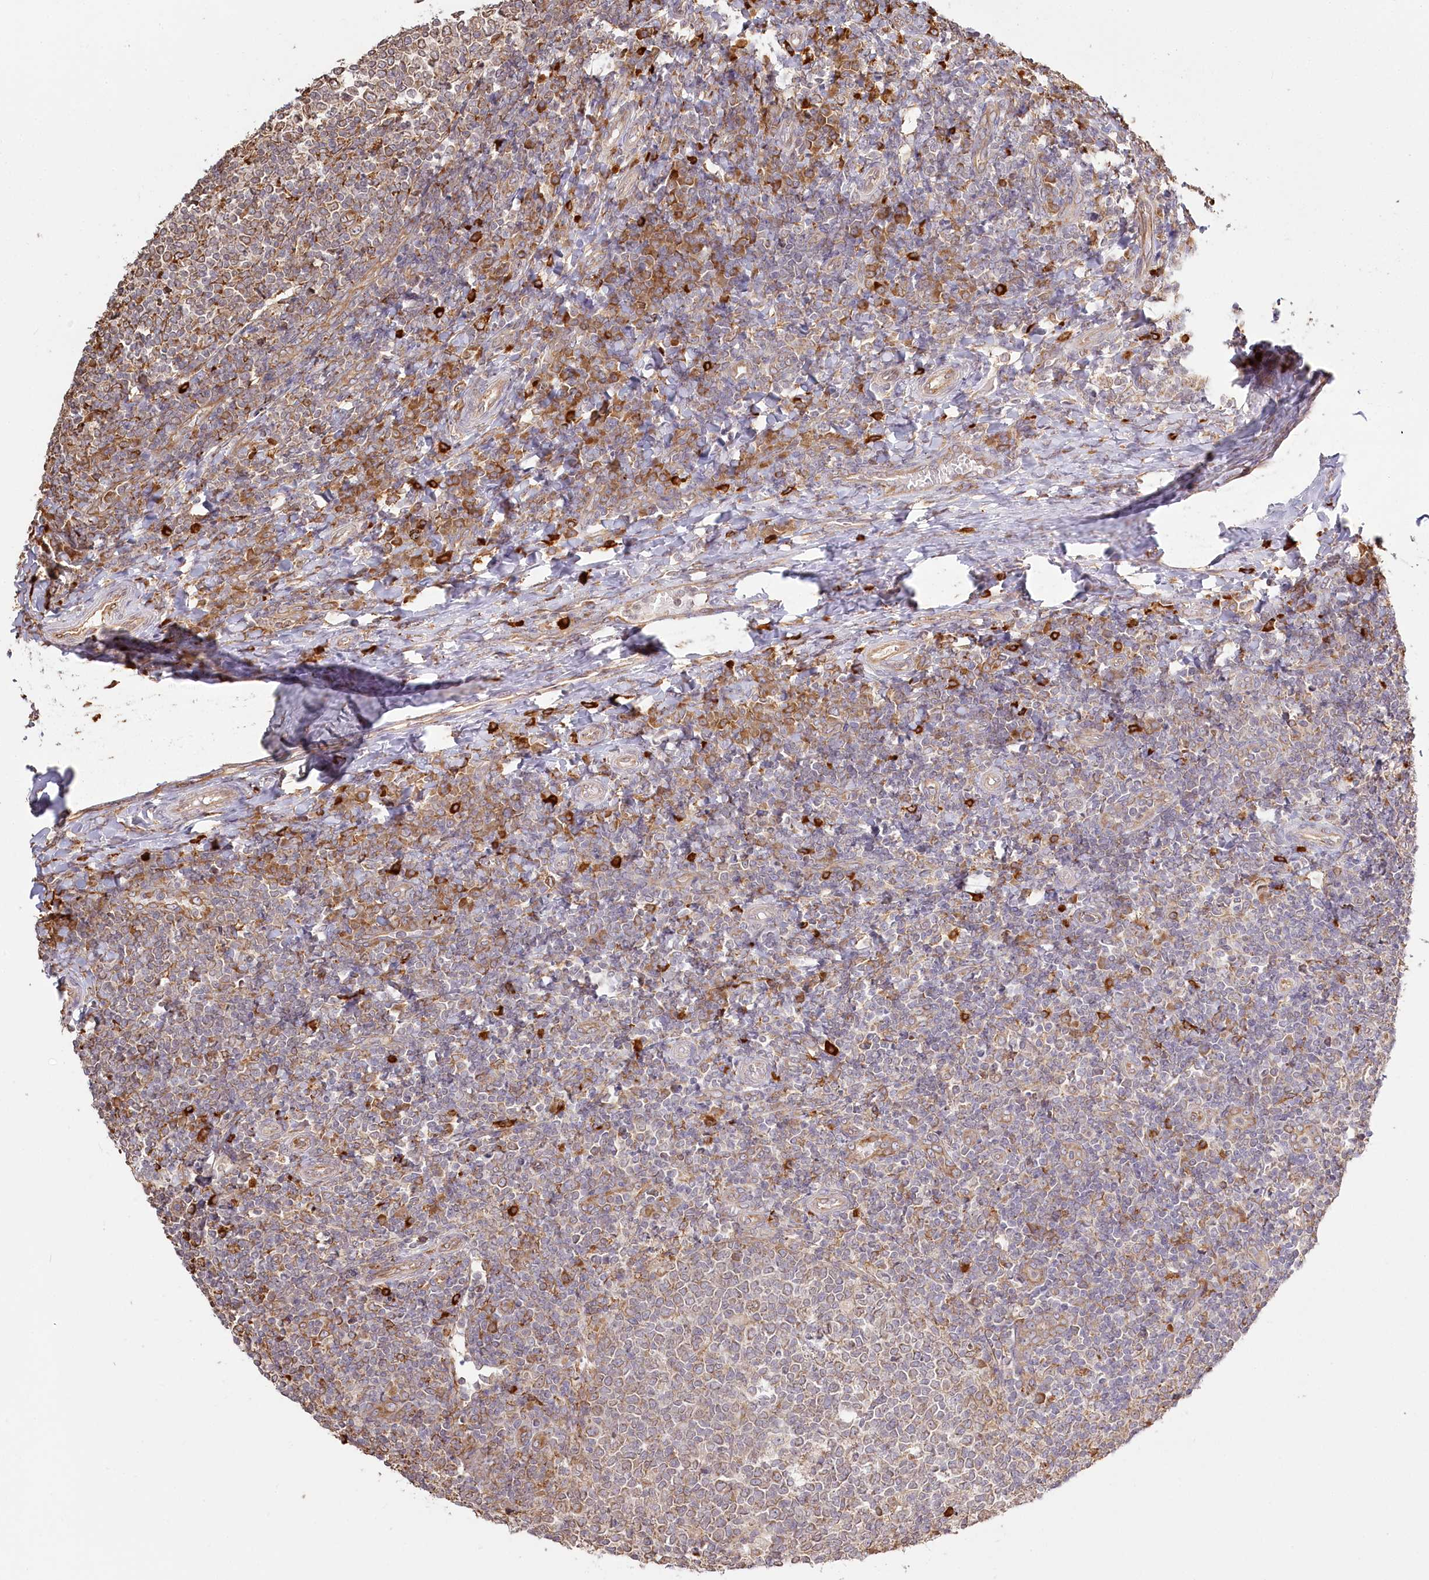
{"staining": {"intensity": "moderate", "quantity": "25%-75%", "location": "cytoplasmic/membranous"}, "tissue": "tonsil", "cell_type": "Germinal center cells", "image_type": "normal", "snomed": [{"axis": "morphology", "description": "Normal tissue, NOS"}, {"axis": "topography", "description": "Tonsil"}], "caption": "Approximately 25%-75% of germinal center cells in benign tonsil display moderate cytoplasmic/membranous protein expression as visualized by brown immunohistochemical staining.", "gene": "FAM13A", "patient": {"sex": "female", "age": 19}}